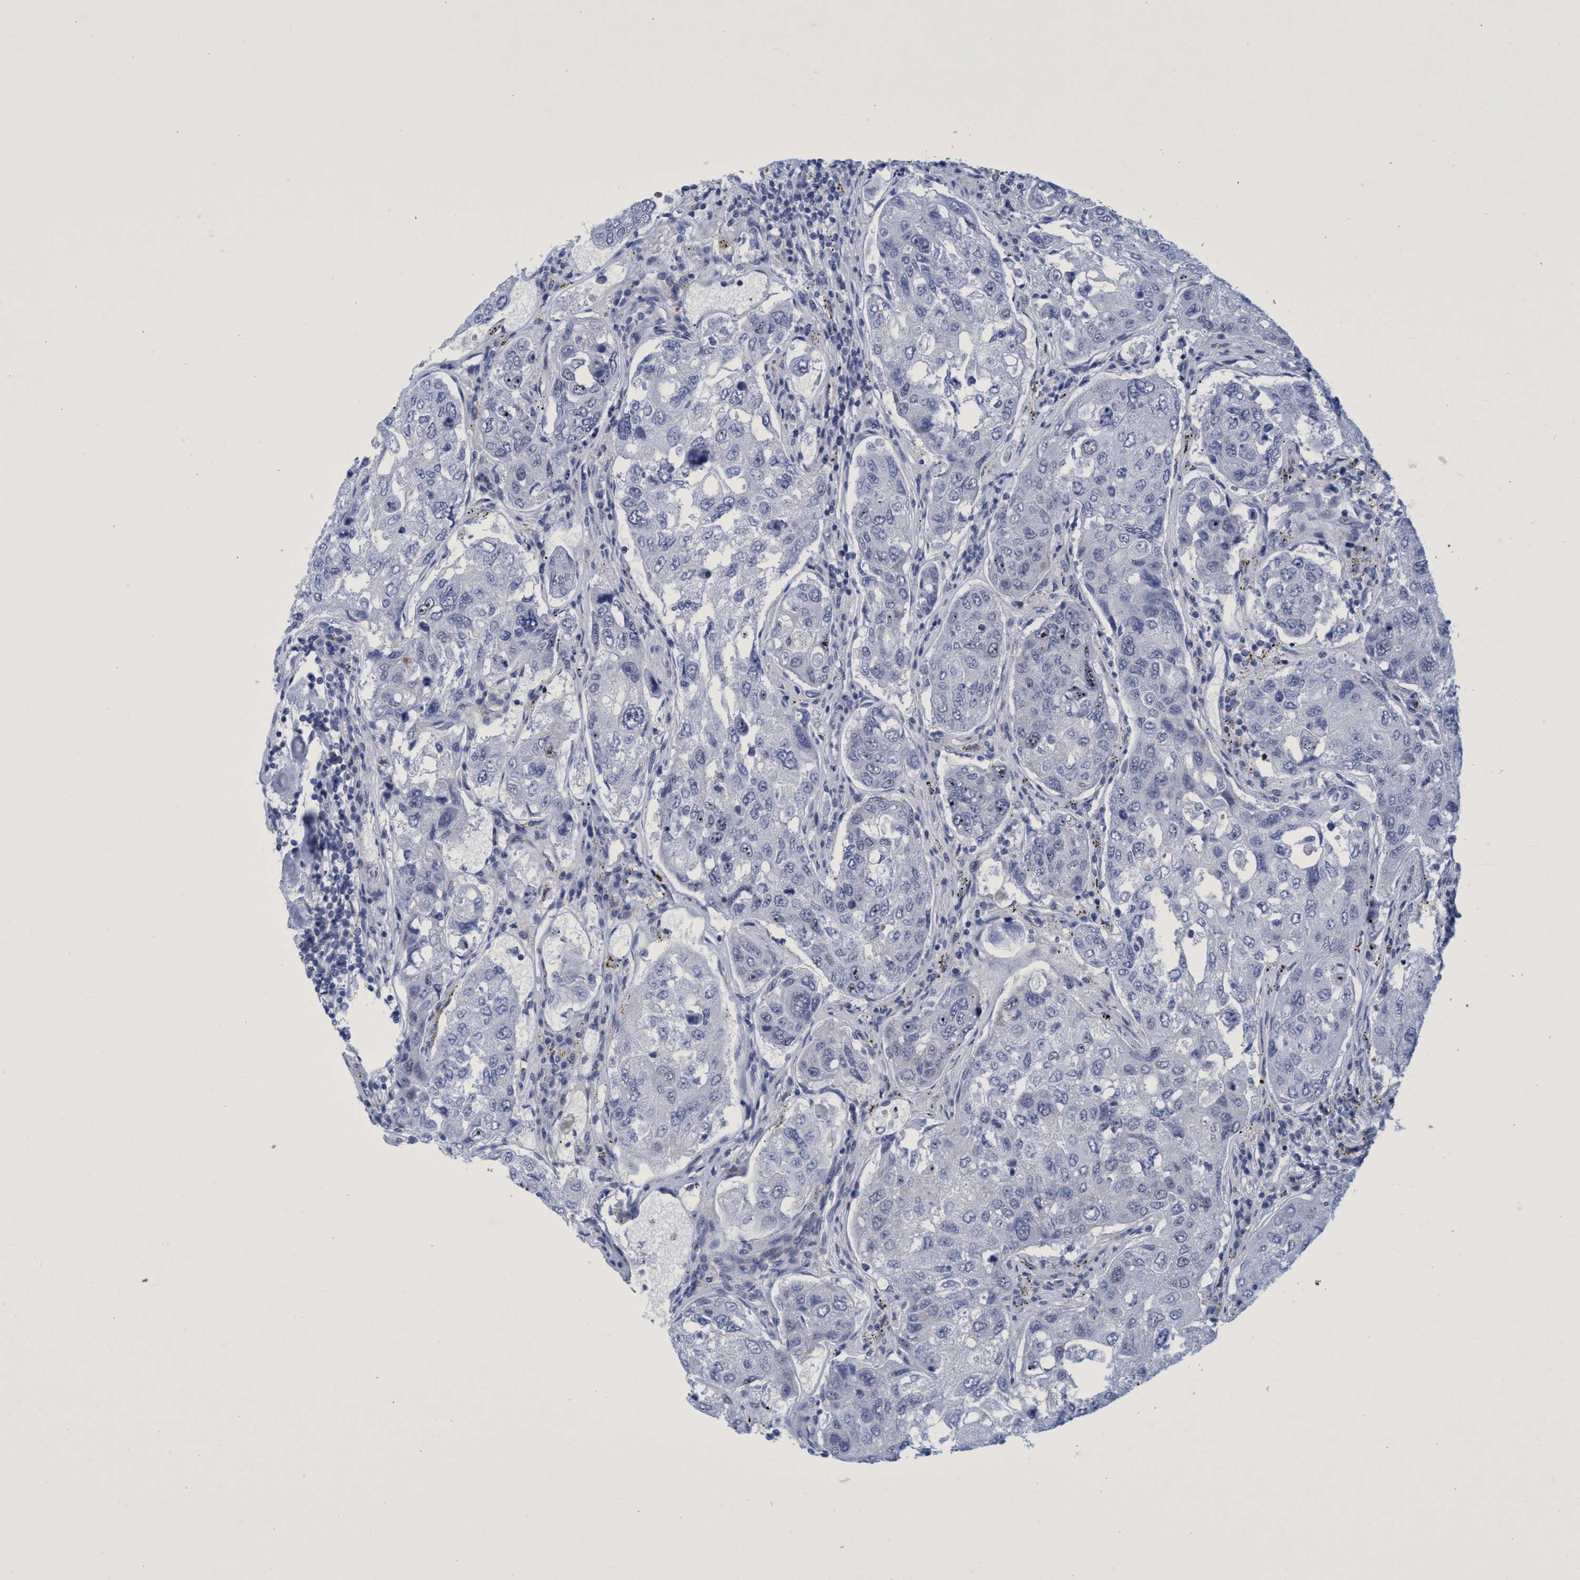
{"staining": {"intensity": "negative", "quantity": "none", "location": "none"}, "tissue": "urothelial cancer", "cell_type": "Tumor cells", "image_type": "cancer", "snomed": [{"axis": "morphology", "description": "Urothelial carcinoma, High grade"}, {"axis": "topography", "description": "Lymph node"}, {"axis": "topography", "description": "Urinary bladder"}], "caption": "An IHC micrograph of urothelial cancer is shown. There is no staining in tumor cells of urothelial cancer.", "gene": "R3HCC1", "patient": {"sex": "male", "age": 51}}